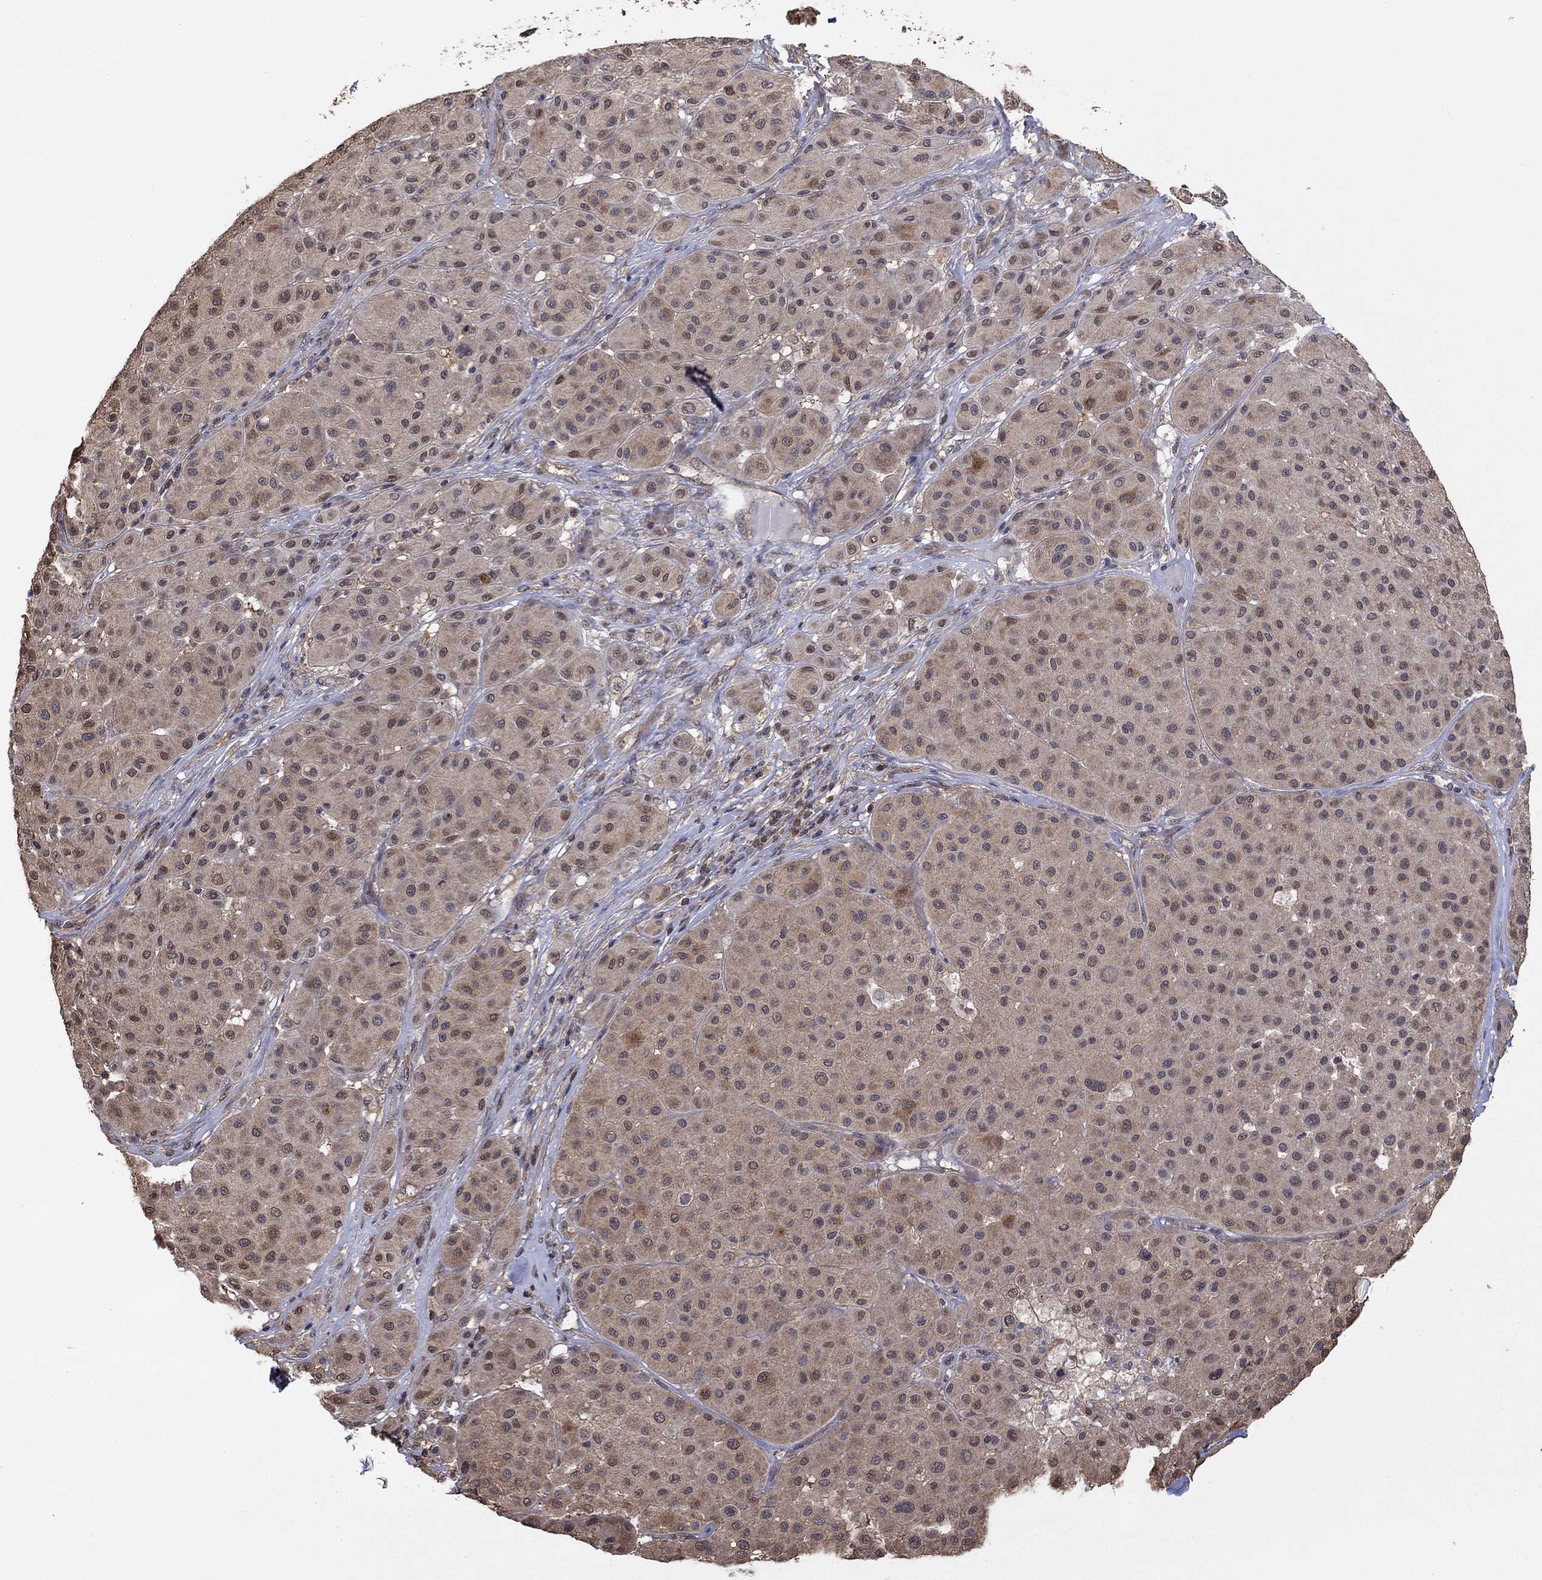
{"staining": {"intensity": "weak", "quantity": "<25%", "location": "cytoplasmic/membranous"}, "tissue": "melanoma", "cell_type": "Tumor cells", "image_type": "cancer", "snomed": [{"axis": "morphology", "description": "Malignant melanoma, Metastatic site"}, {"axis": "topography", "description": "Smooth muscle"}], "caption": "Tumor cells are negative for brown protein staining in melanoma.", "gene": "RNF114", "patient": {"sex": "male", "age": 41}}